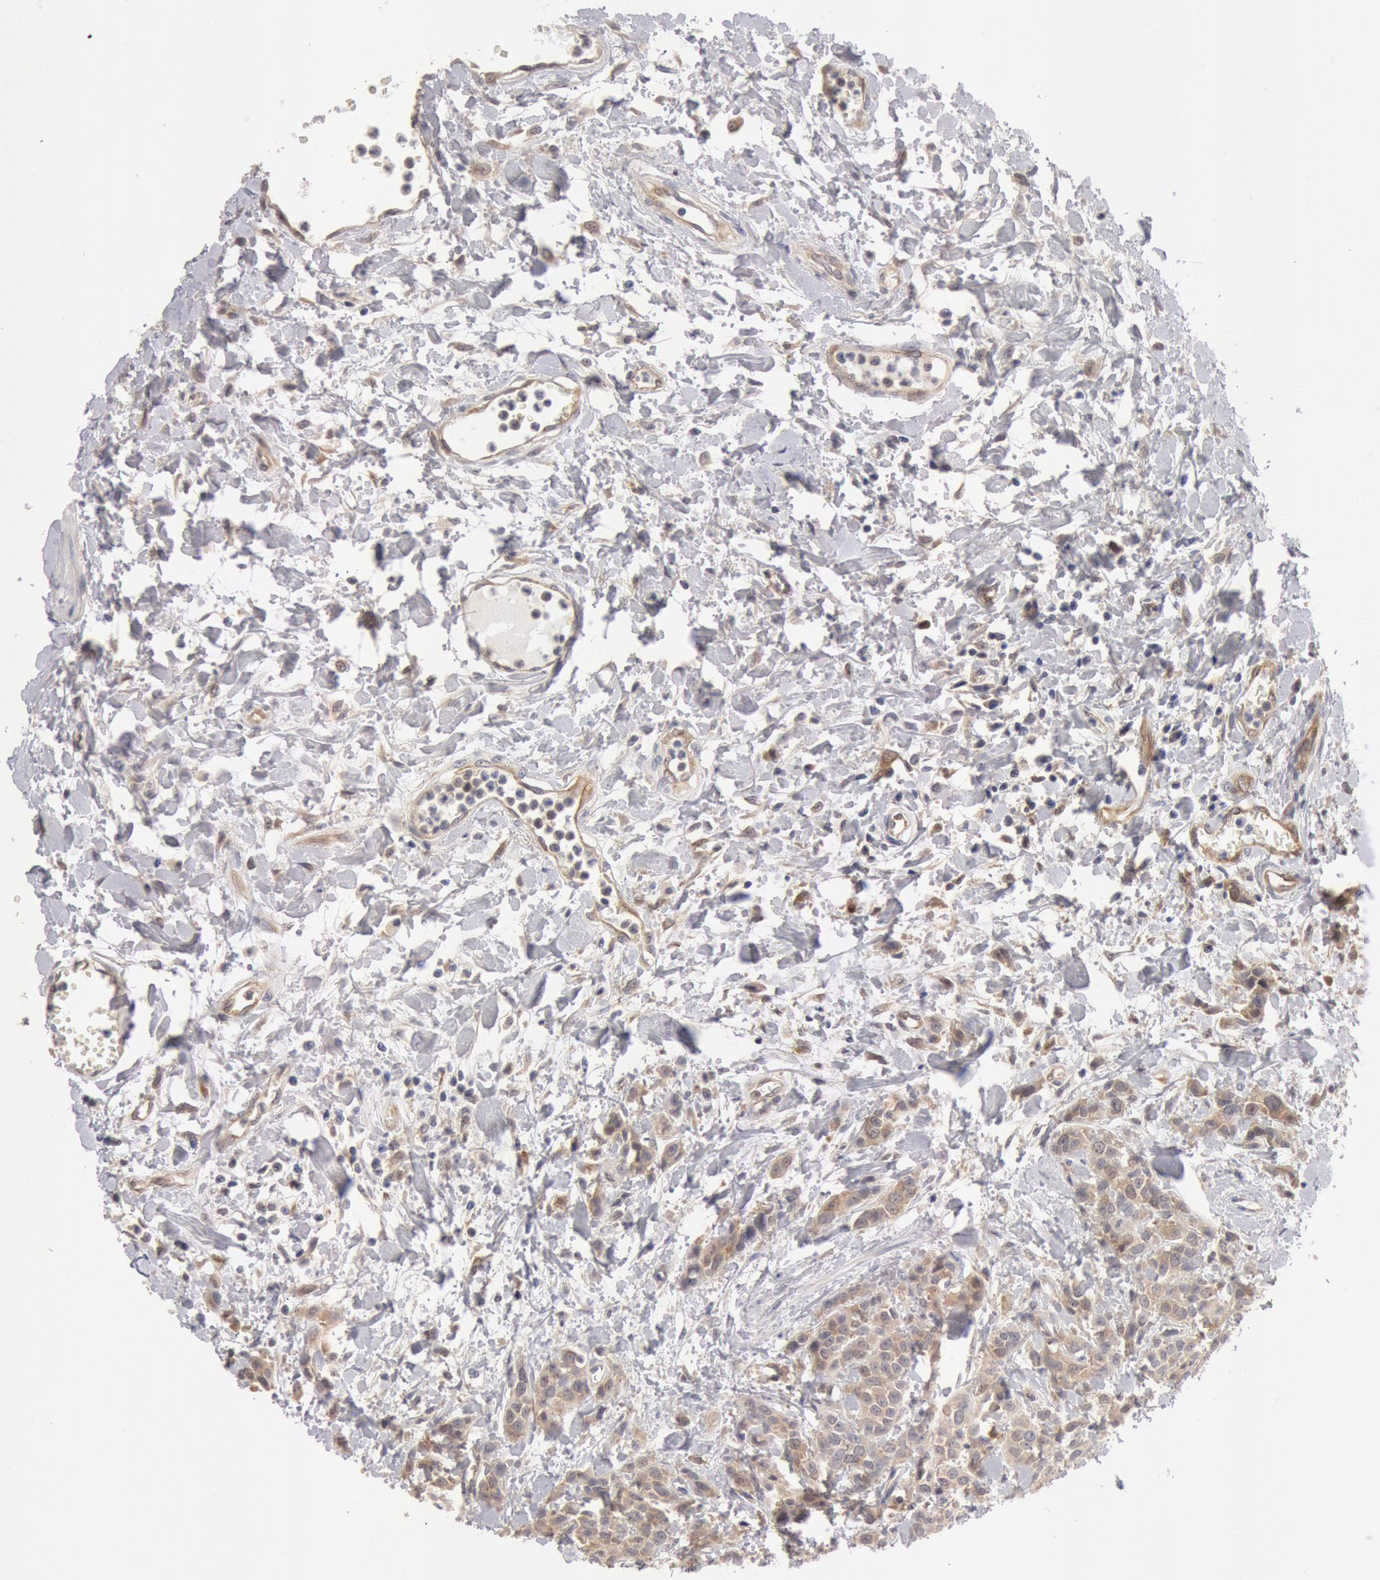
{"staining": {"intensity": "weak", "quantity": "25%-75%", "location": "cytoplasmic/membranous"}, "tissue": "urothelial cancer", "cell_type": "Tumor cells", "image_type": "cancer", "snomed": [{"axis": "morphology", "description": "Urothelial carcinoma, High grade"}, {"axis": "topography", "description": "Urinary bladder"}], "caption": "Tumor cells exhibit low levels of weak cytoplasmic/membranous positivity in approximately 25%-75% of cells in high-grade urothelial carcinoma. (Stains: DAB in brown, nuclei in blue, Microscopy: brightfield microscopy at high magnification).", "gene": "DNAJA1", "patient": {"sex": "male", "age": 56}}